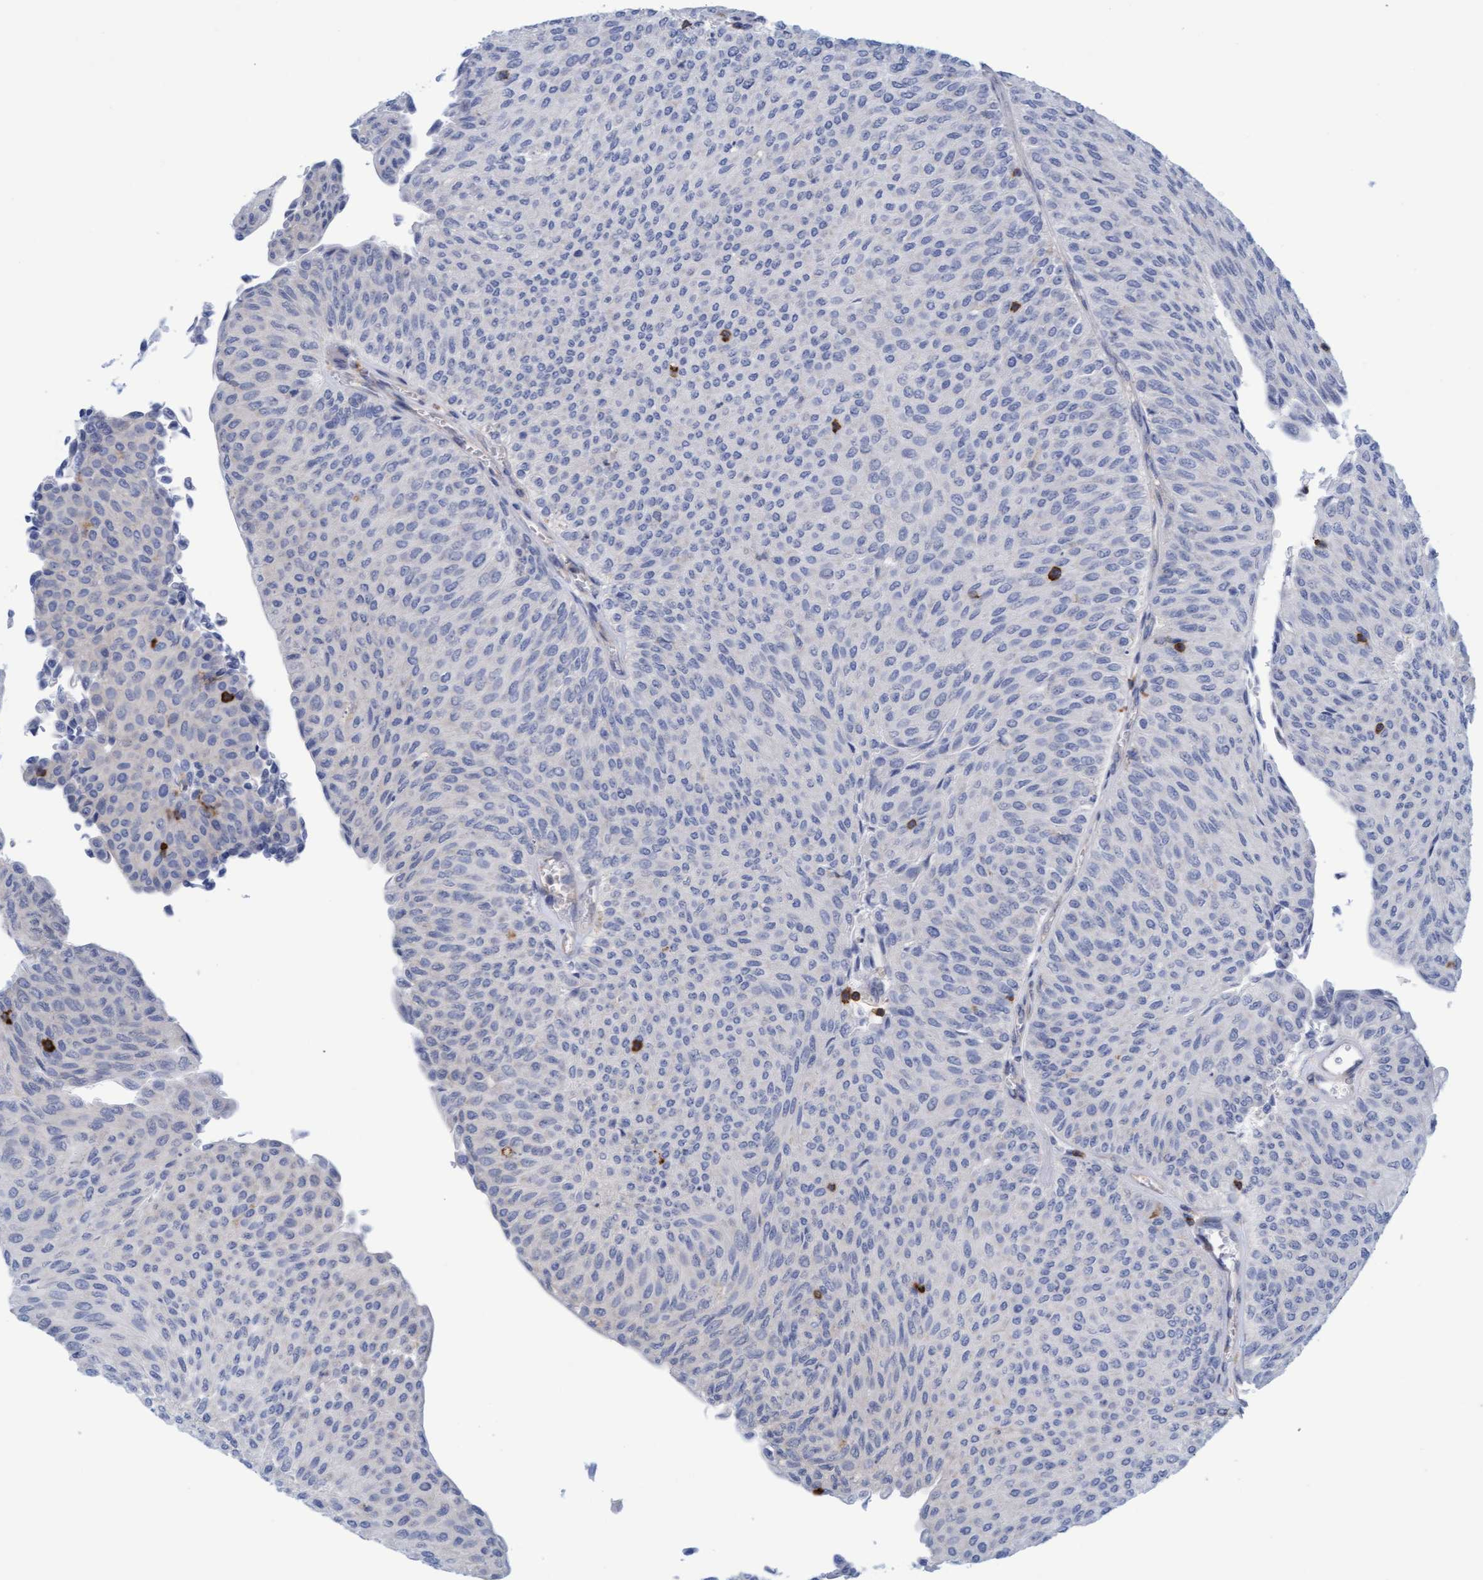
{"staining": {"intensity": "negative", "quantity": "none", "location": "none"}, "tissue": "urothelial cancer", "cell_type": "Tumor cells", "image_type": "cancer", "snomed": [{"axis": "morphology", "description": "Urothelial carcinoma, Low grade"}, {"axis": "topography", "description": "Urinary bladder"}], "caption": "An image of human urothelial cancer is negative for staining in tumor cells.", "gene": "FNBP1", "patient": {"sex": "male", "age": 78}}